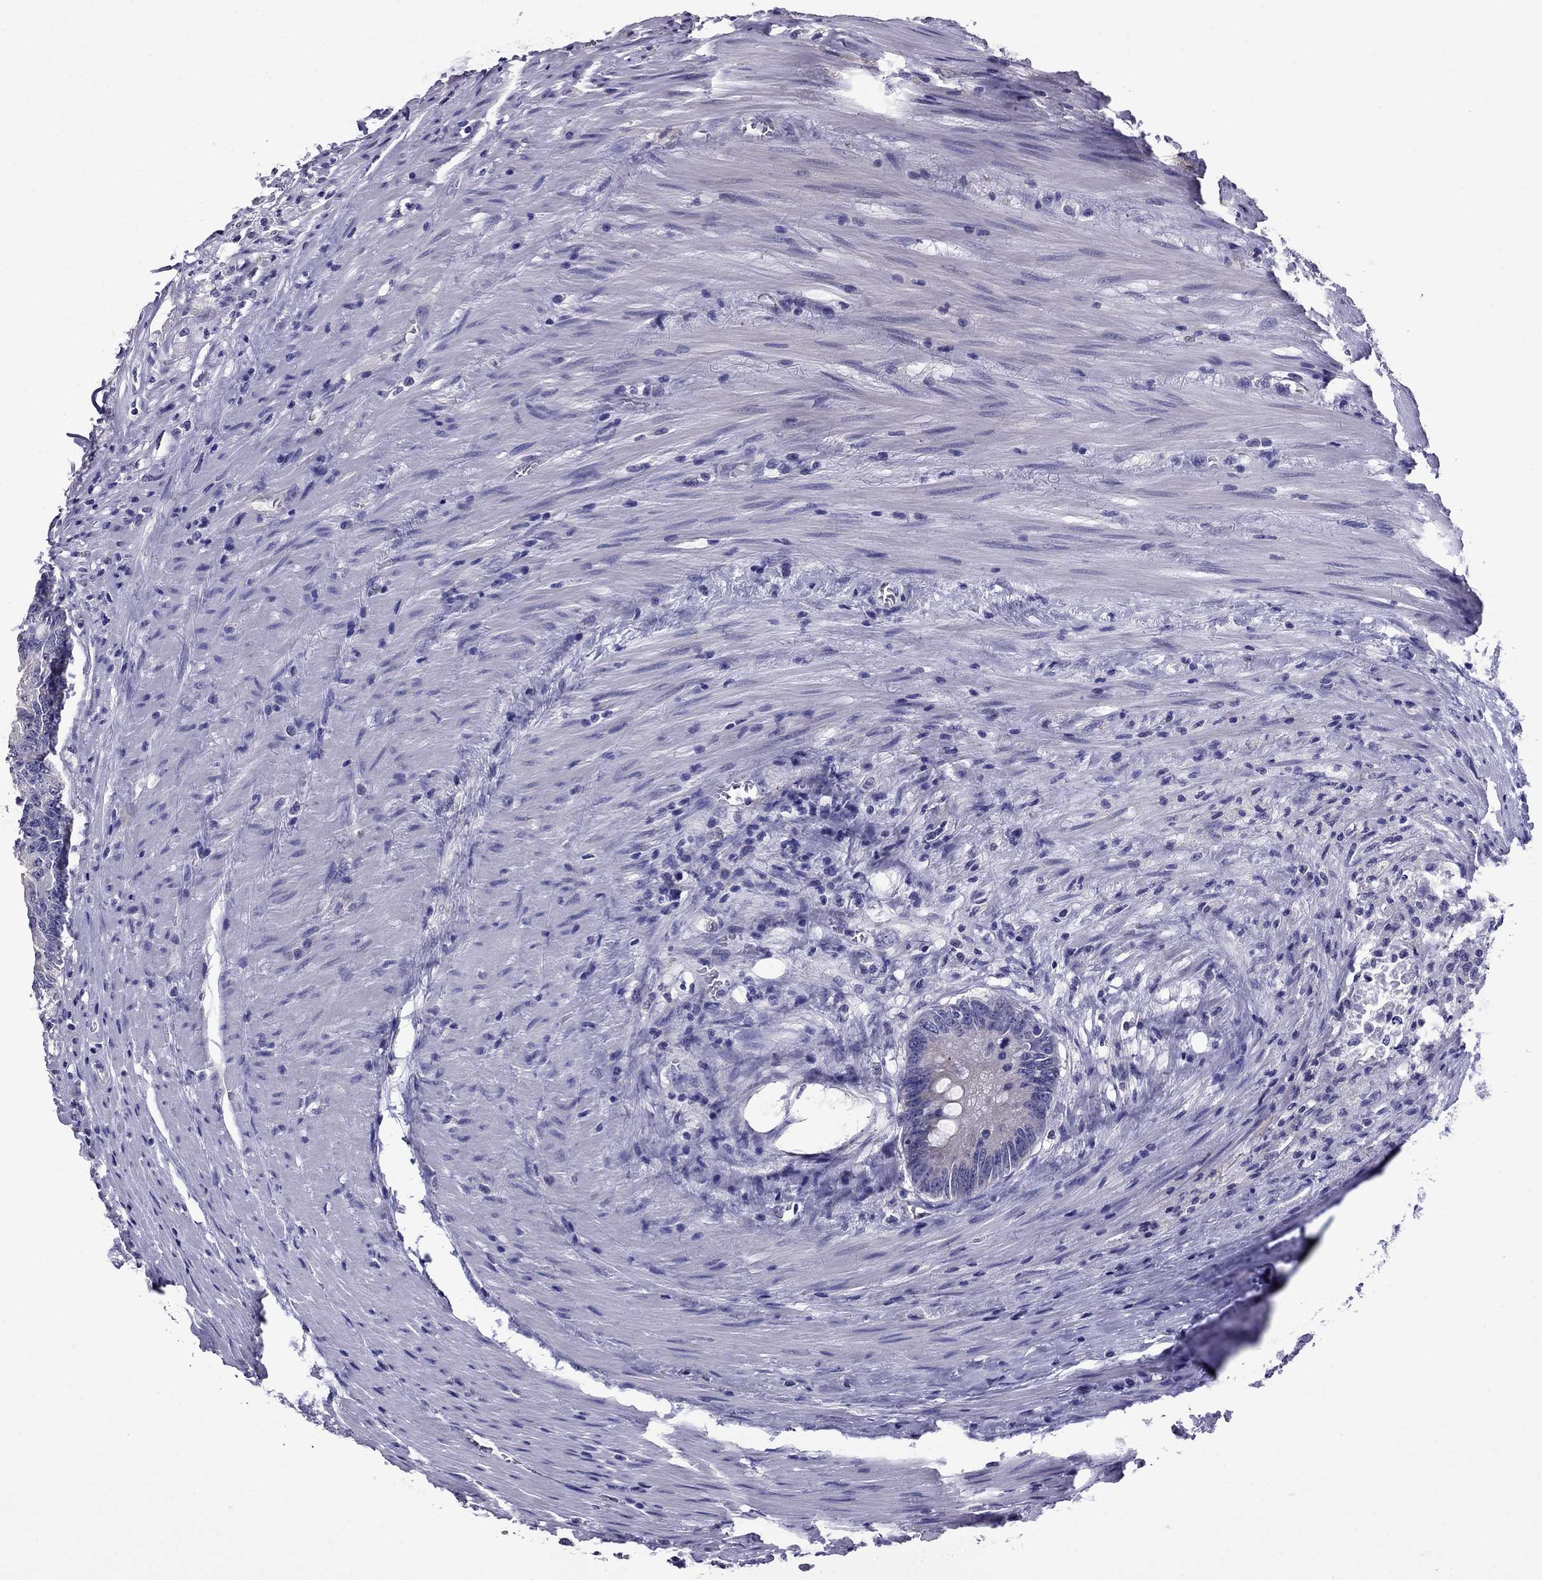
{"staining": {"intensity": "negative", "quantity": "none", "location": "none"}, "tissue": "colorectal cancer", "cell_type": "Tumor cells", "image_type": "cancer", "snomed": [{"axis": "morphology", "description": "Adenocarcinoma, NOS"}, {"axis": "topography", "description": "Rectum"}], "caption": "This is an immunohistochemistry (IHC) image of human colorectal cancer (adenocarcinoma). There is no expression in tumor cells.", "gene": "OXCT2", "patient": {"sex": "male", "age": 59}}